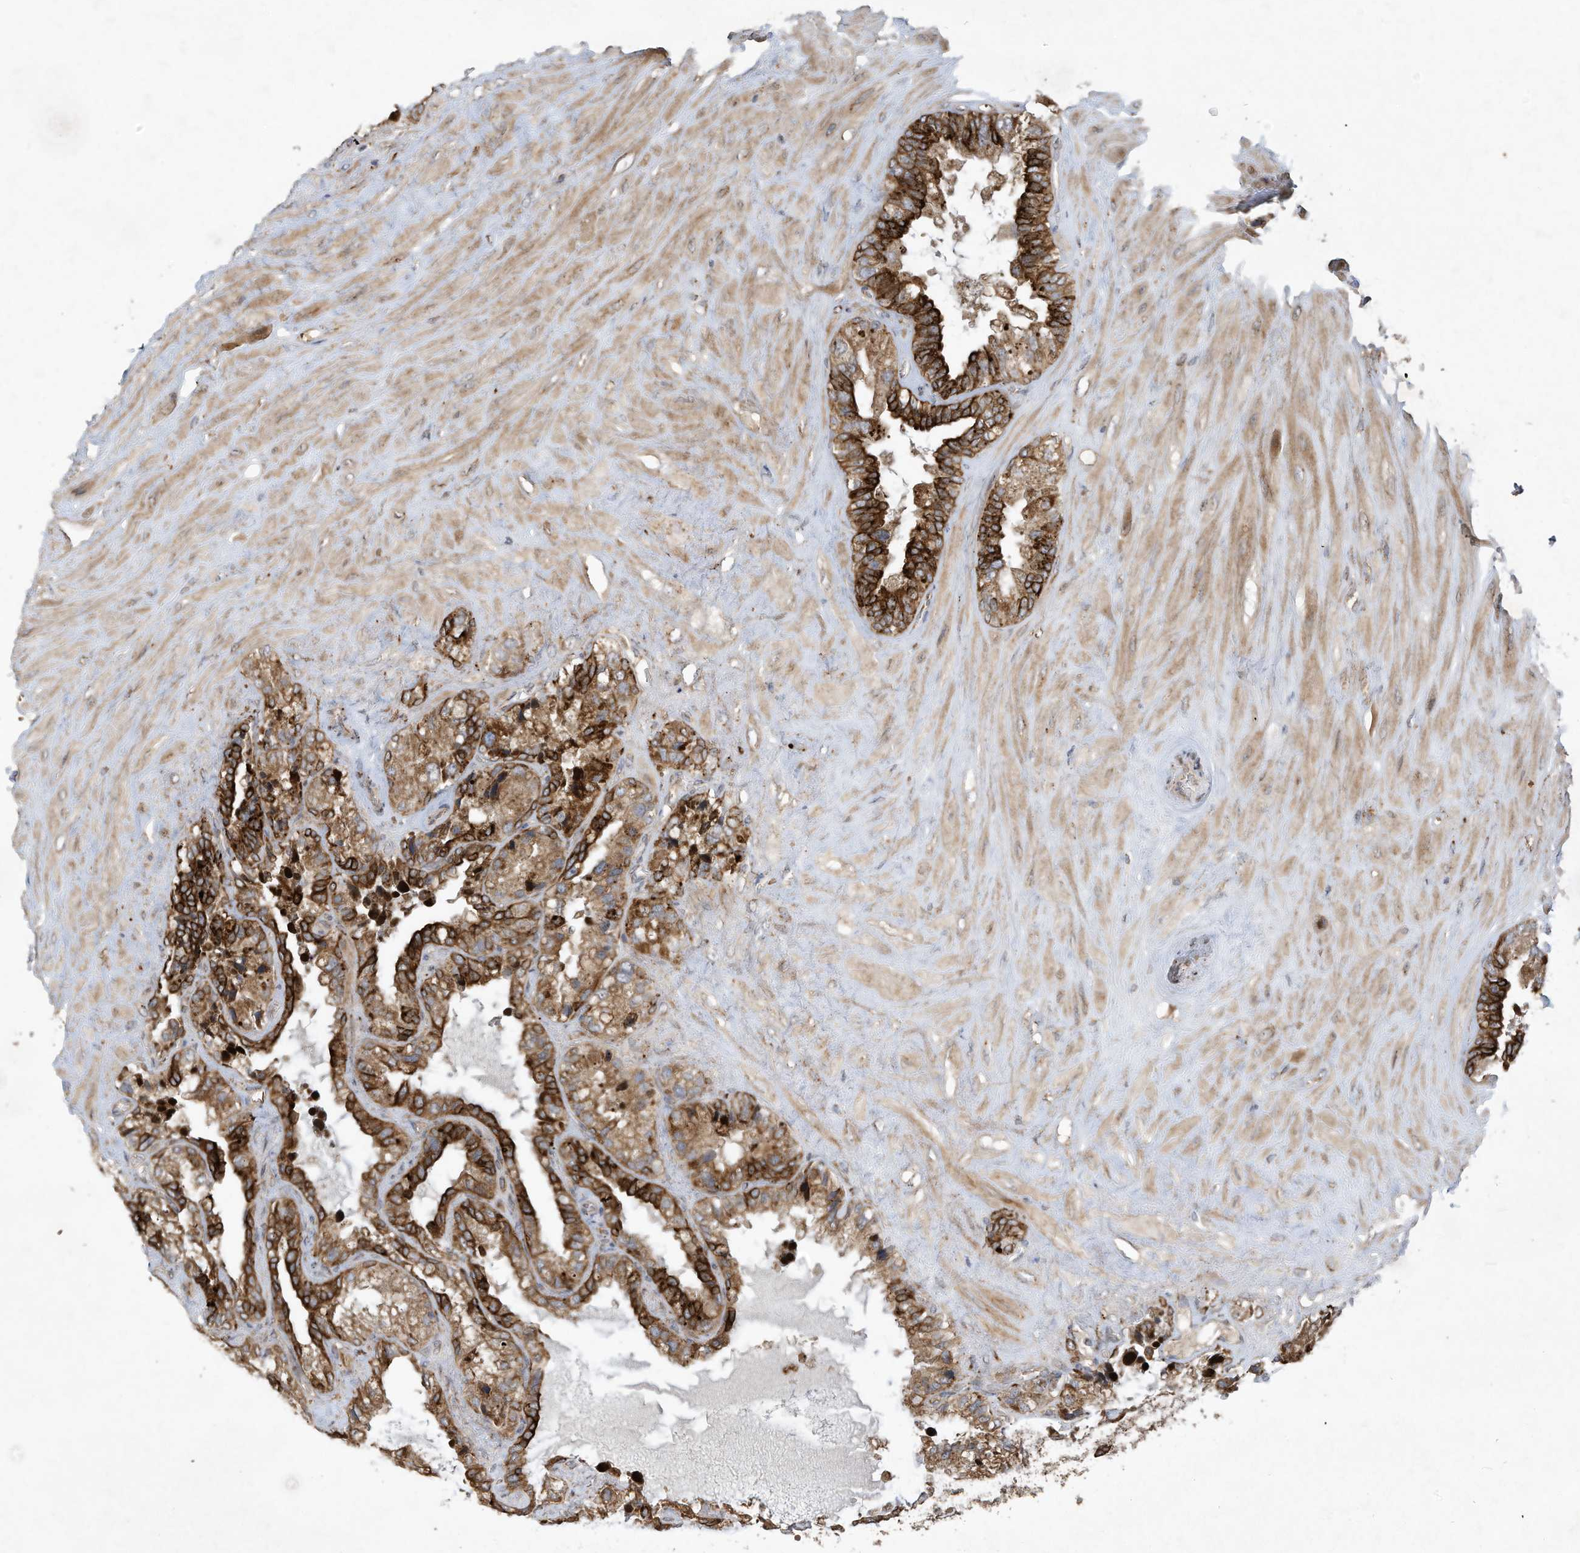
{"staining": {"intensity": "strong", "quantity": ">75%", "location": "cytoplasmic/membranous"}, "tissue": "seminal vesicle", "cell_type": "Glandular cells", "image_type": "normal", "snomed": [{"axis": "morphology", "description": "Normal tissue, NOS"}, {"axis": "topography", "description": "Prostate"}, {"axis": "topography", "description": "Seminal veicle"}], "caption": "Immunohistochemical staining of normal seminal vesicle demonstrates >75% levels of strong cytoplasmic/membranous protein staining in about >75% of glandular cells. The protein of interest is stained brown, and the nuclei are stained in blue (DAB (3,3'-diaminobenzidine) IHC with brightfield microscopy, high magnification).", "gene": "C2orf74", "patient": {"sex": "male", "age": 68}}